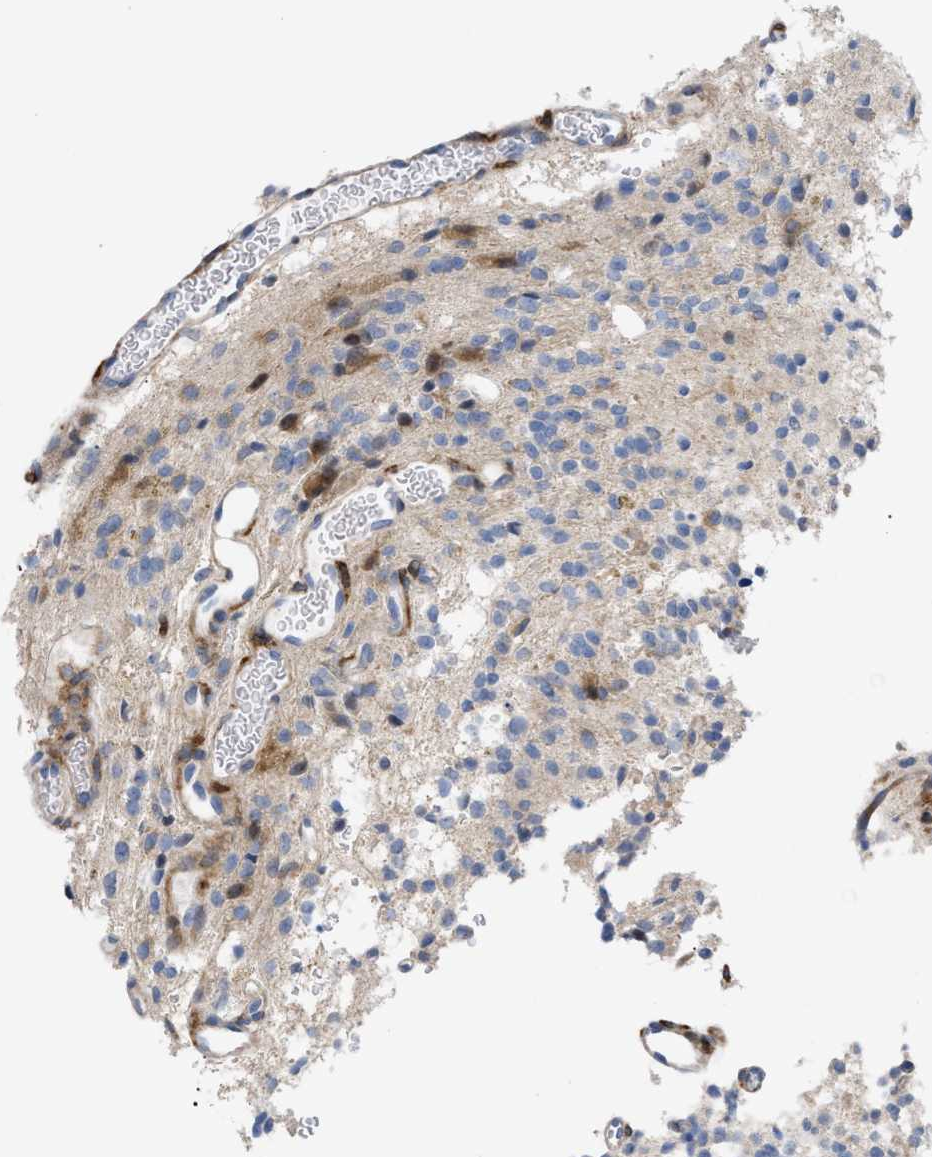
{"staining": {"intensity": "negative", "quantity": "none", "location": "none"}, "tissue": "glioma", "cell_type": "Tumor cells", "image_type": "cancer", "snomed": [{"axis": "morphology", "description": "Glioma, malignant, High grade"}, {"axis": "topography", "description": "Brain"}], "caption": "Photomicrograph shows no significant protein expression in tumor cells of high-grade glioma (malignant).", "gene": "ATP9A", "patient": {"sex": "male", "age": 34}}